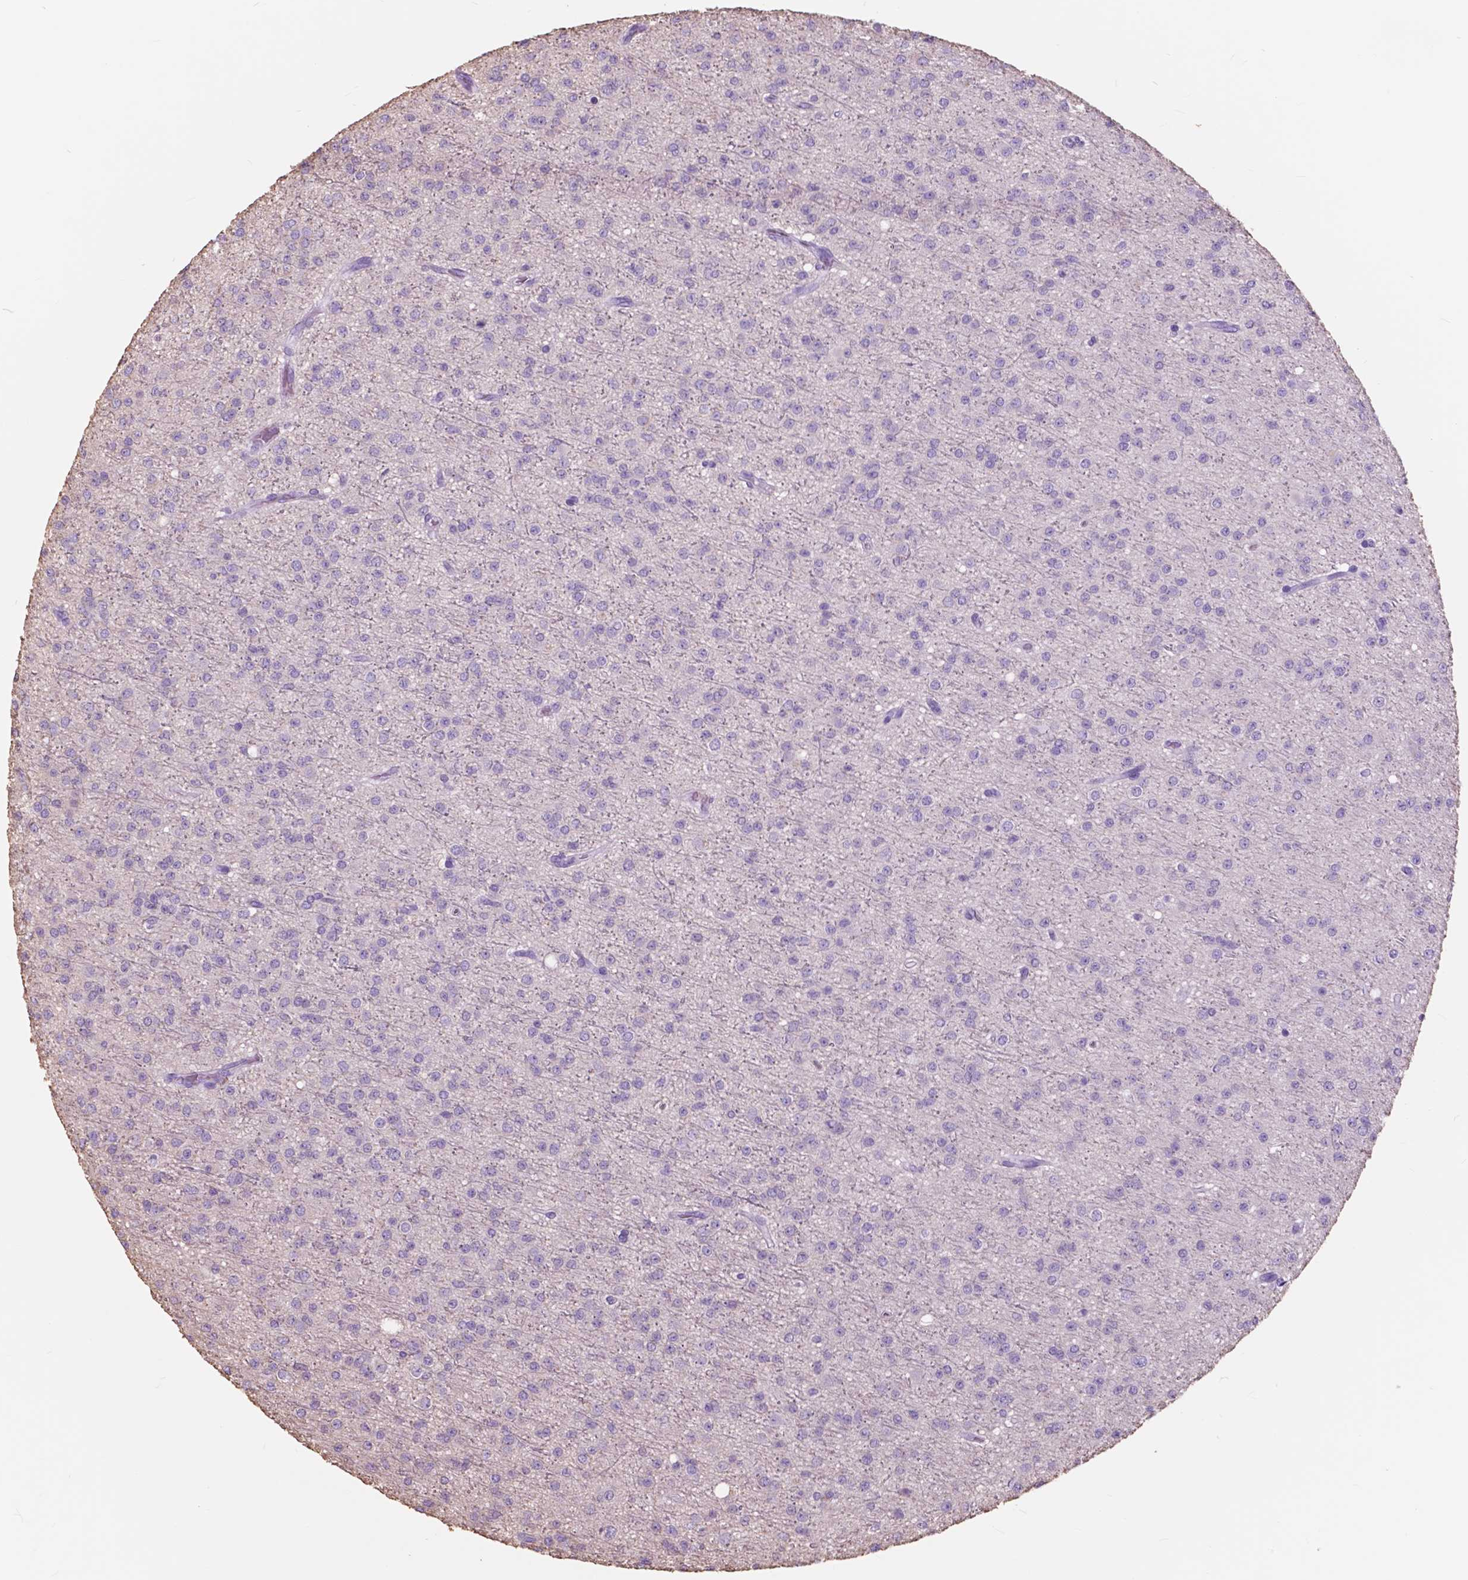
{"staining": {"intensity": "negative", "quantity": "none", "location": "none"}, "tissue": "glioma", "cell_type": "Tumor cells", "image_type": "cancer", "snomed": [{"axis": "morphology", "description": "Glioma, malignant, Low grade"}, {"axis": "topography", "description": "Brain"}], "caption": "A high-resolution micrograph shows immunohistochemistry (IHC) staining of malignant glioma (low-grade), which shows no significant expression in tumor cells. (Immunohistochemistry (ihc), brightfield microscopy, high magnification).", "gene": "FXYD2", "patient": {"sex": "male", "age": 27}}